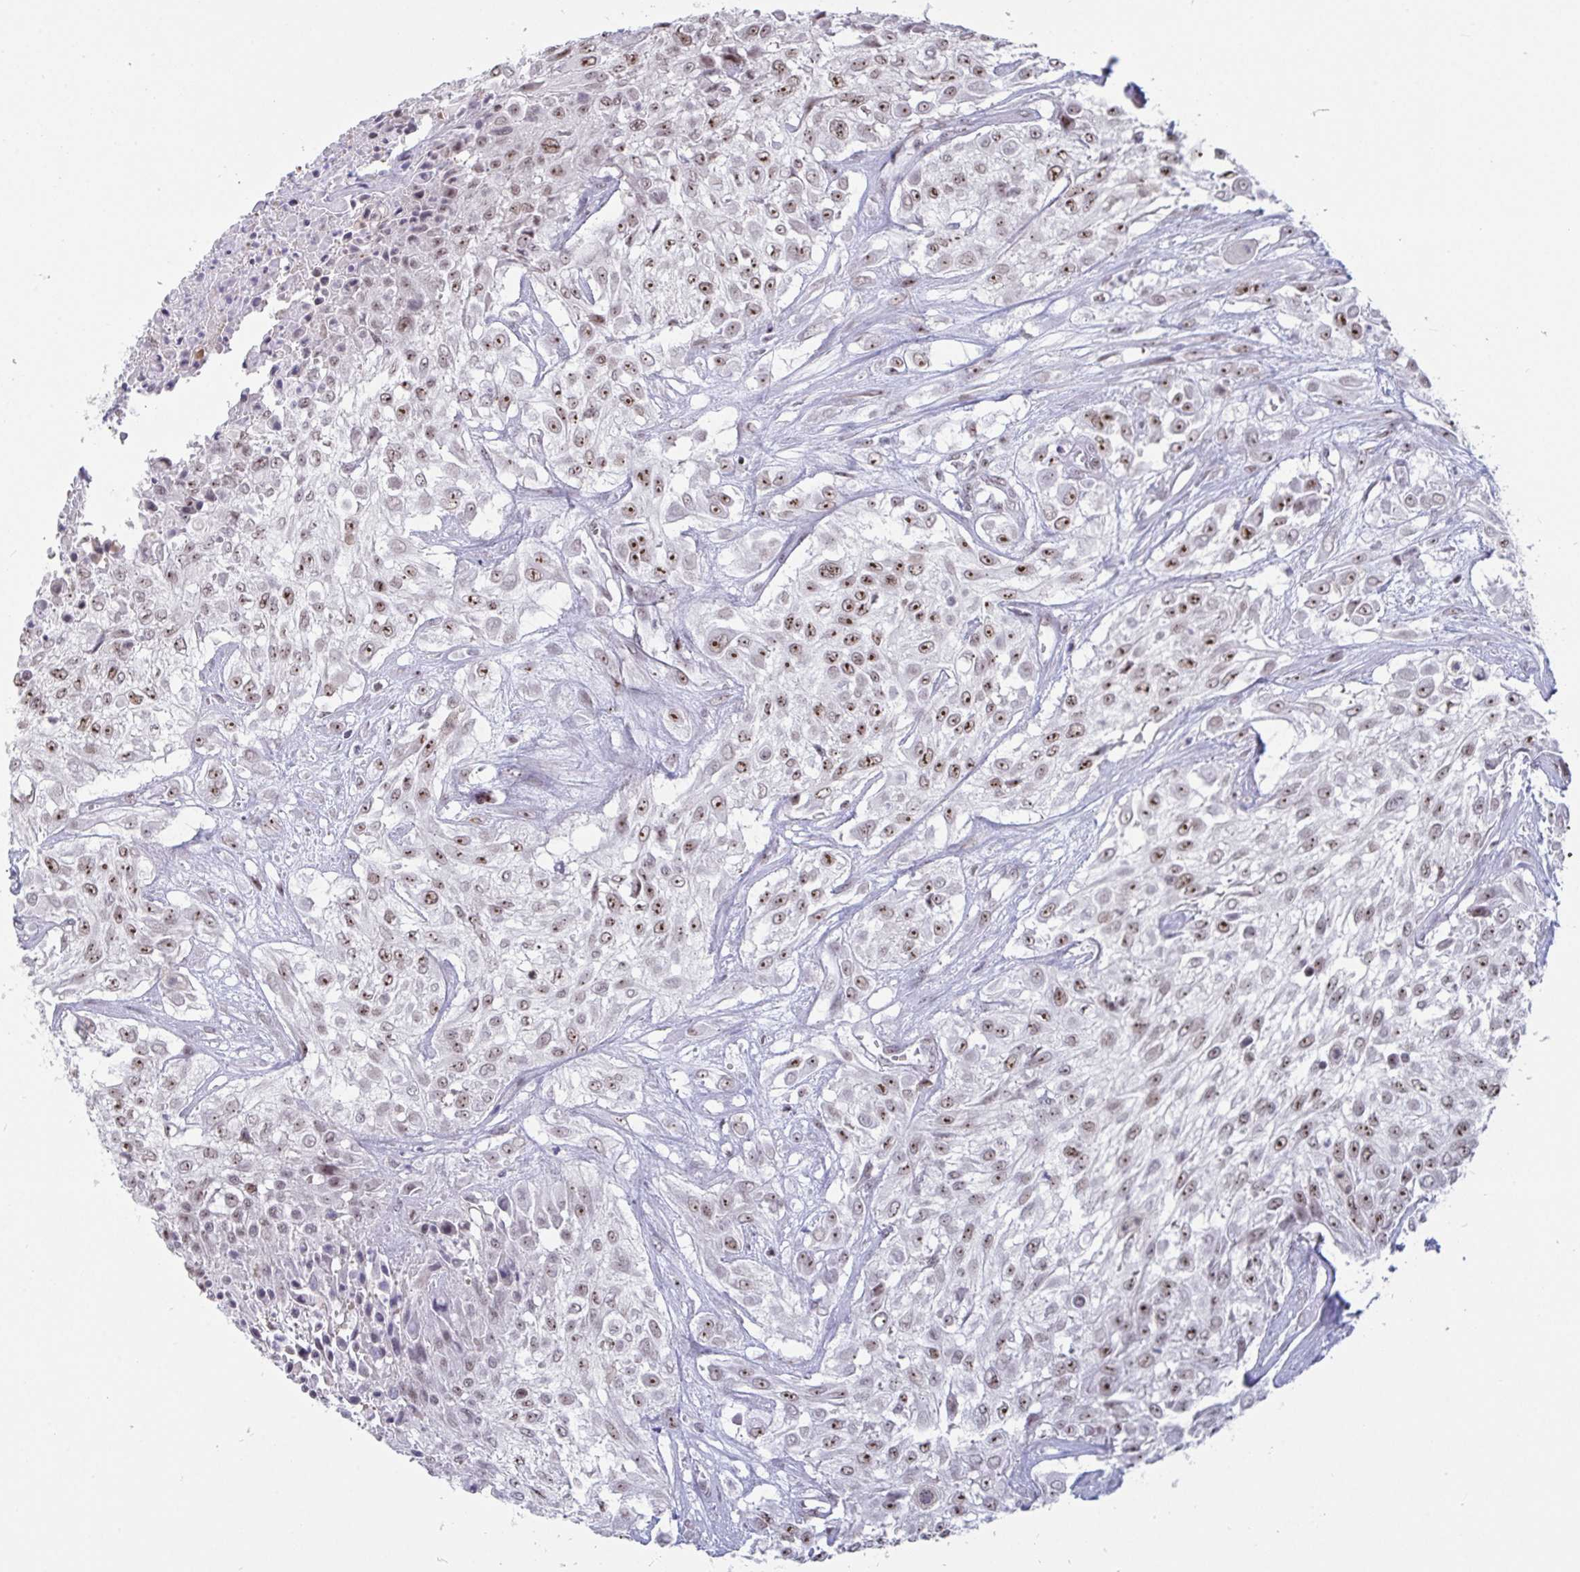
{"staining": {"intensity": "moderate", "quantity": ">75%", "location": "nuclear"}, "tissue": "urothelial cancer", "cell_type": "Tumor cells", "image_type": "cancer", "snomed": [{"axis": "morphology", "description": "Urothelial carcinoma, High grade"}, {"axis": "topography", "description": "Urinary bladder"}], "caption": "High-grade urothelial carcinoma stained for a protein shows moderate nuclear positivity in tumor cells. Using DAB (3,3'-diaminobenzidine) (brown) and hematoxylin (blue) stains, captured at high magnification using brightfield microscopy.", "gene": "SUPT16H", "patient": {"sex": "male", "age": 57}}